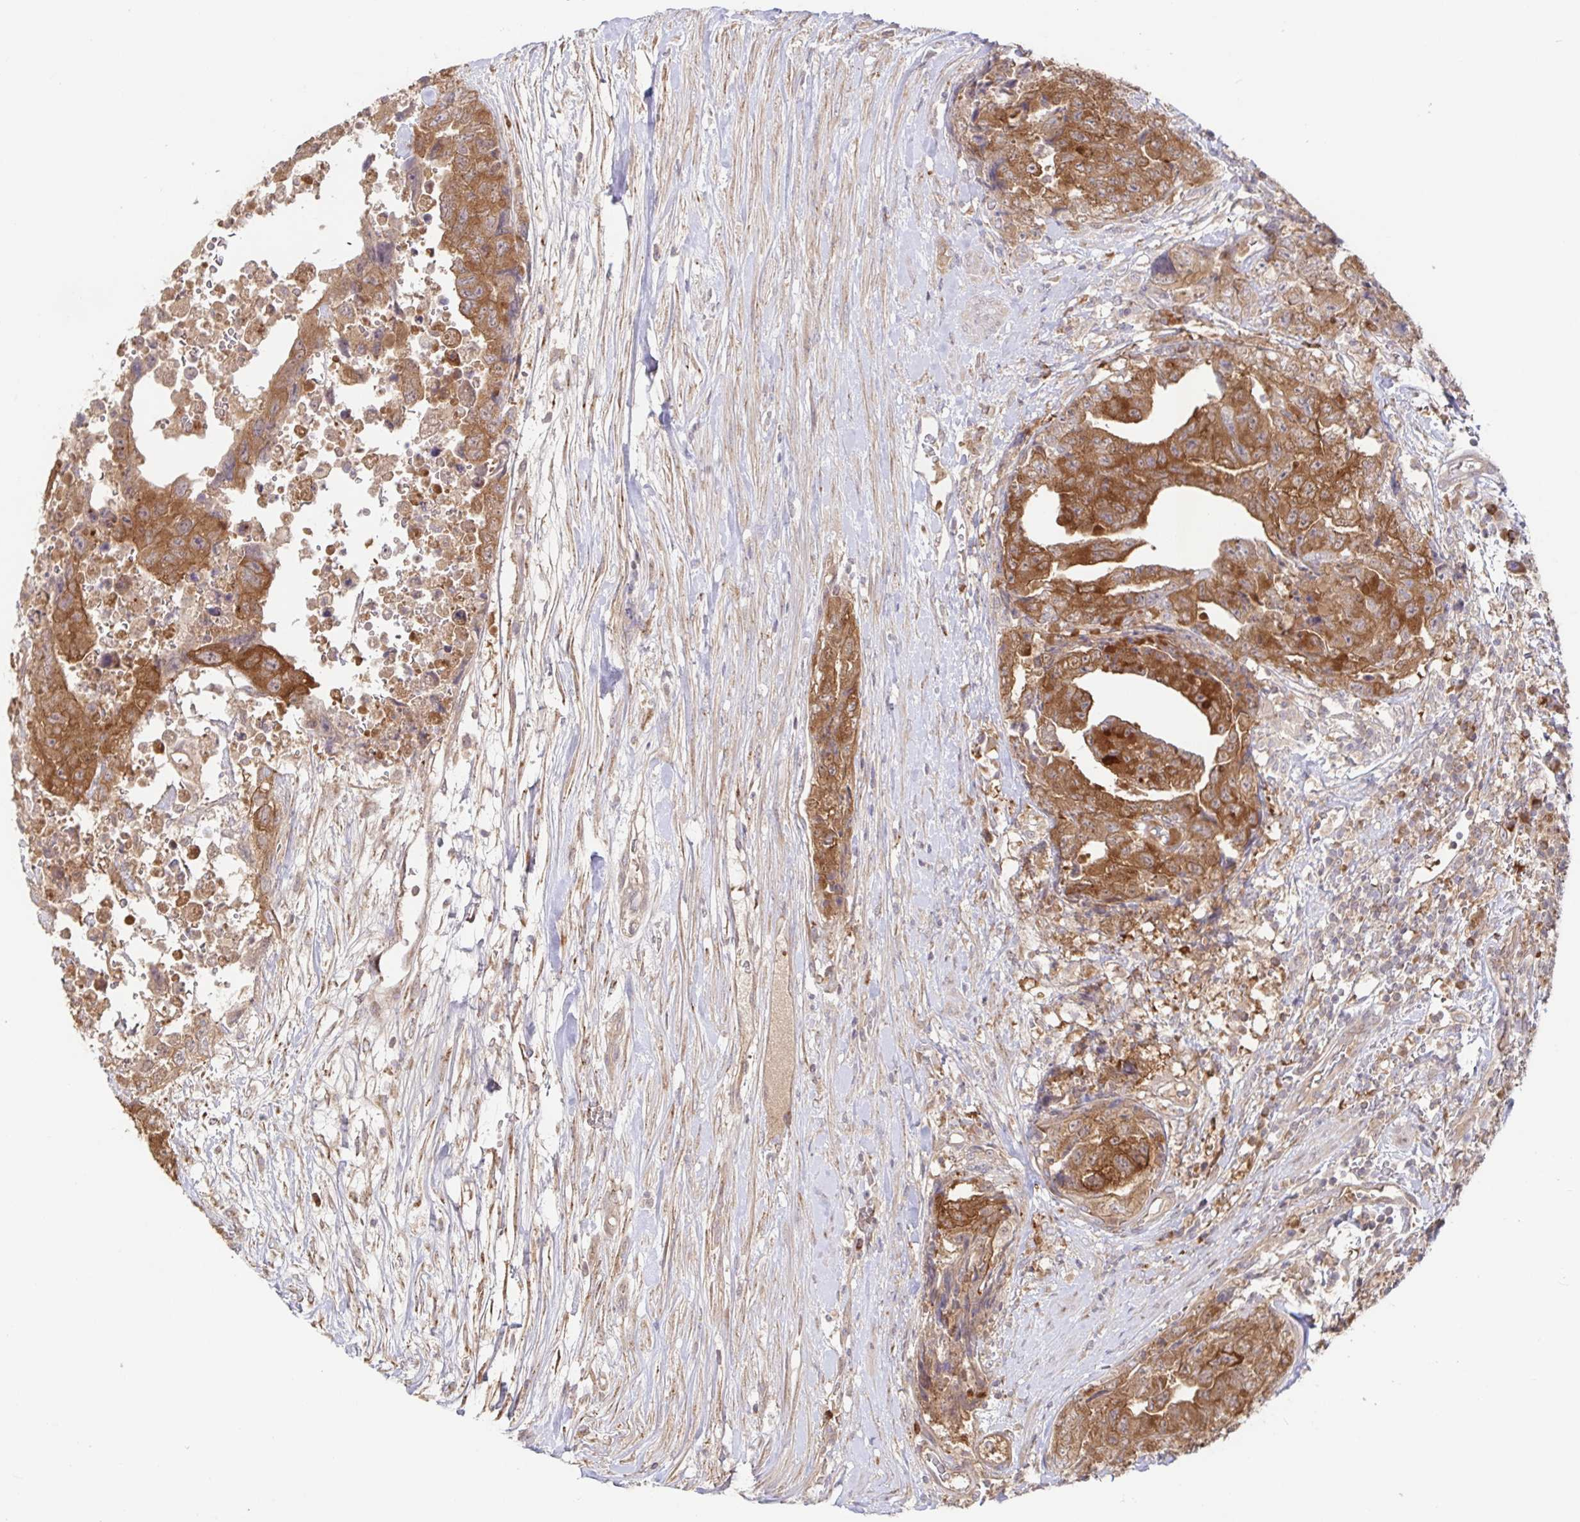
{"staining": {"intensity": "moderate", "quantity": ">75%", "location": "cytoplasmic/membranous"}, "tissue": "testis cancer", "cell_type": "Tumor cells", "image_type": "cancer", "snomed": [{"axis": "morphology", "description": "Carcinoma, Embryonal, NOS"}, {"axis": "topography", "description": "Testis"}], "caption": "A brown stain shows moderate cytoplasmic/membranous staining of a protein in human testis cancer (embryonal carcinoma) tumor cells. (Brightfield microscopy of DAB IHC at high magnification).", "gene": "AACS", "patient": {"sex": "male", "age": 24}}